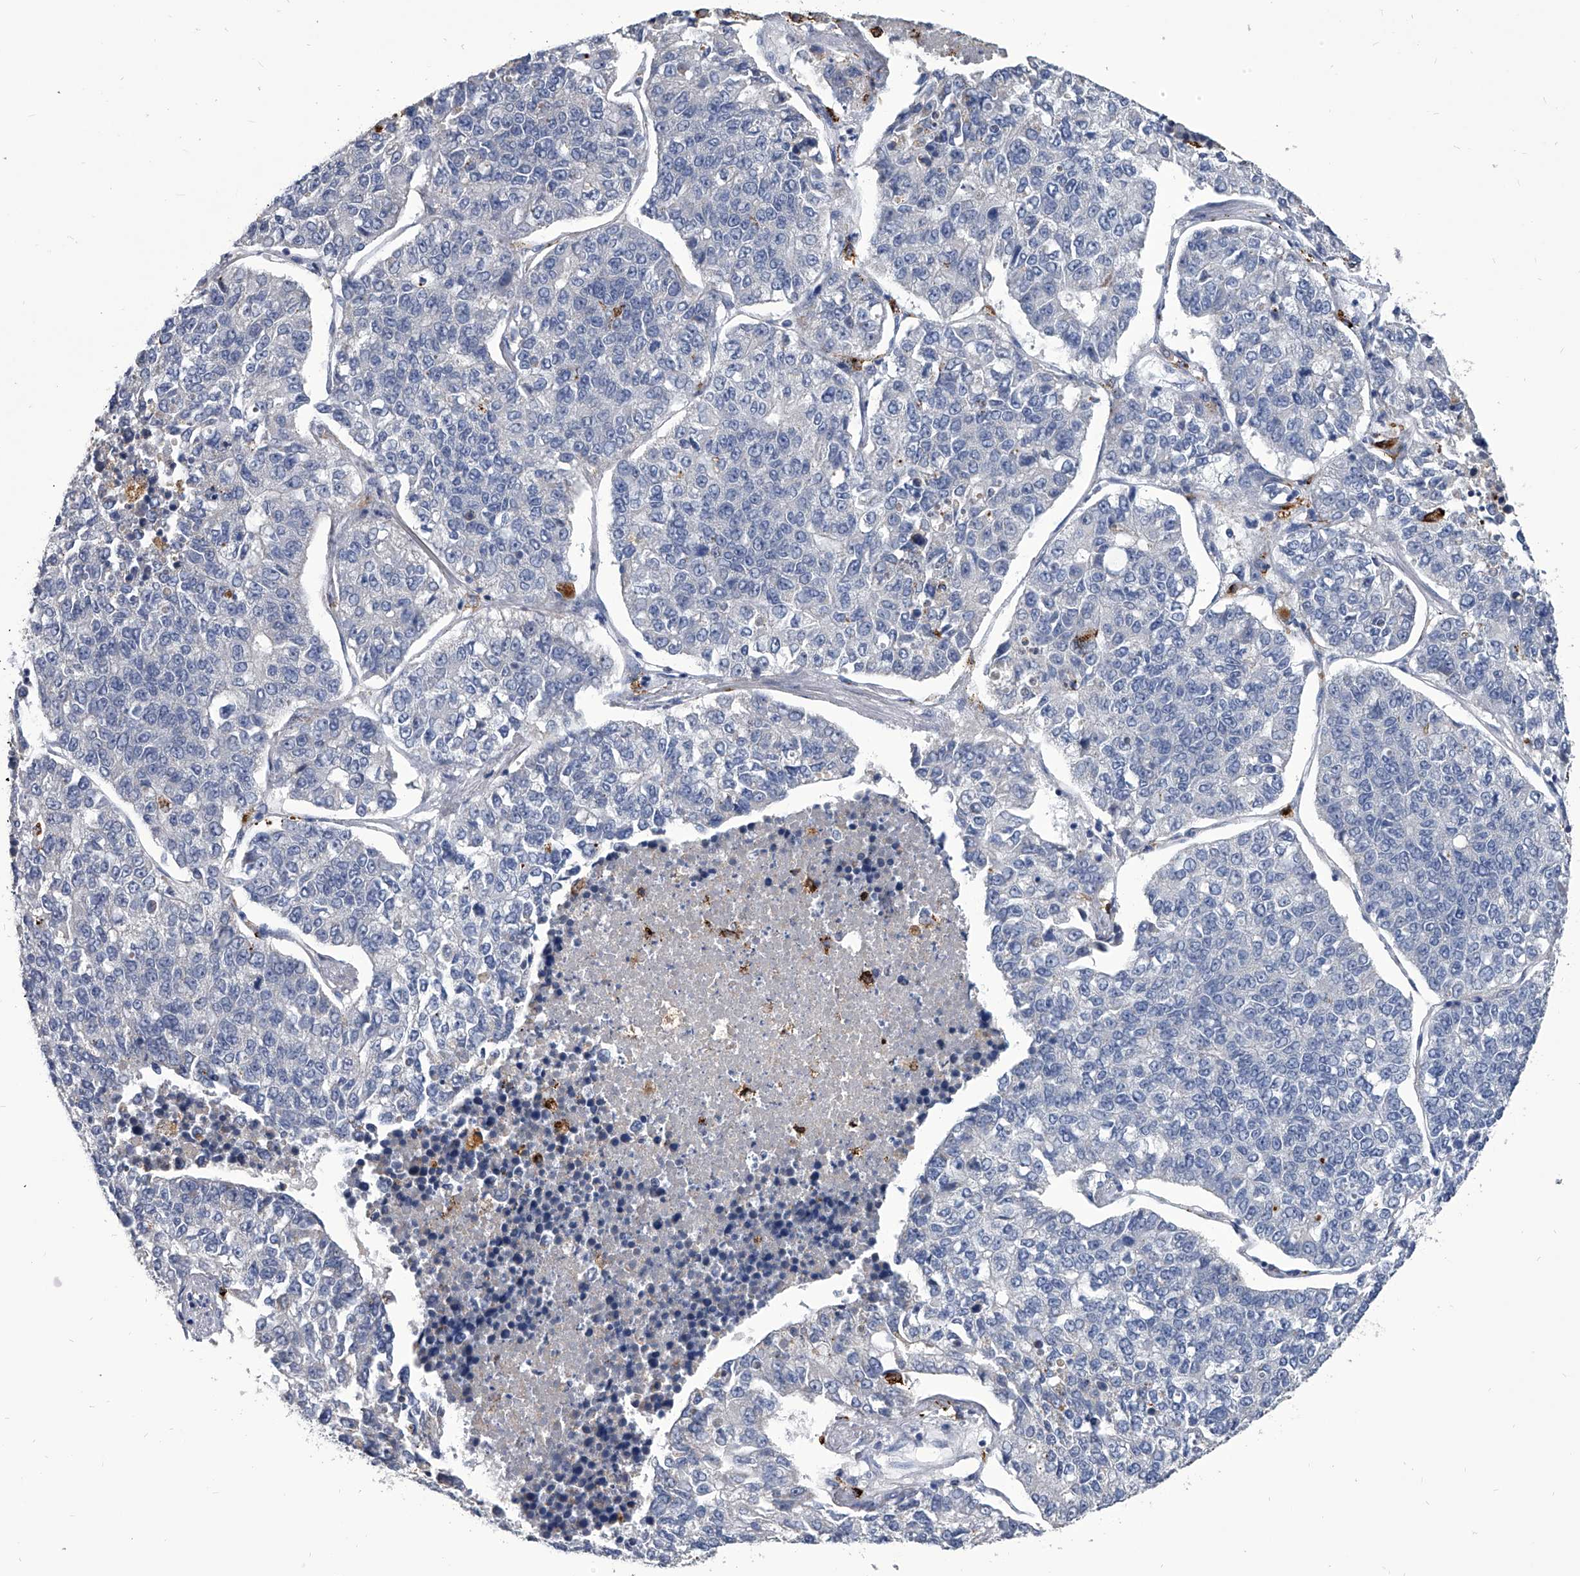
{"staining": {"intensity": "negative", "quantity": "none", "location": "none"}, "tissue": "lung cancer", "cell_type": "Tumor cells", "image_type": "cancer", "snomed": [{"axis": "morphology", "description": "Adenocarcinoma, NOS"}, {"axis": "topography", "description": "Lung"}], "caption": "A micrograph of human lung cancer (adenocarcinoma) is negative for staining in tumor cells.", "gene": "SPP1", "patient": {"sex": "male", "age": 49}}